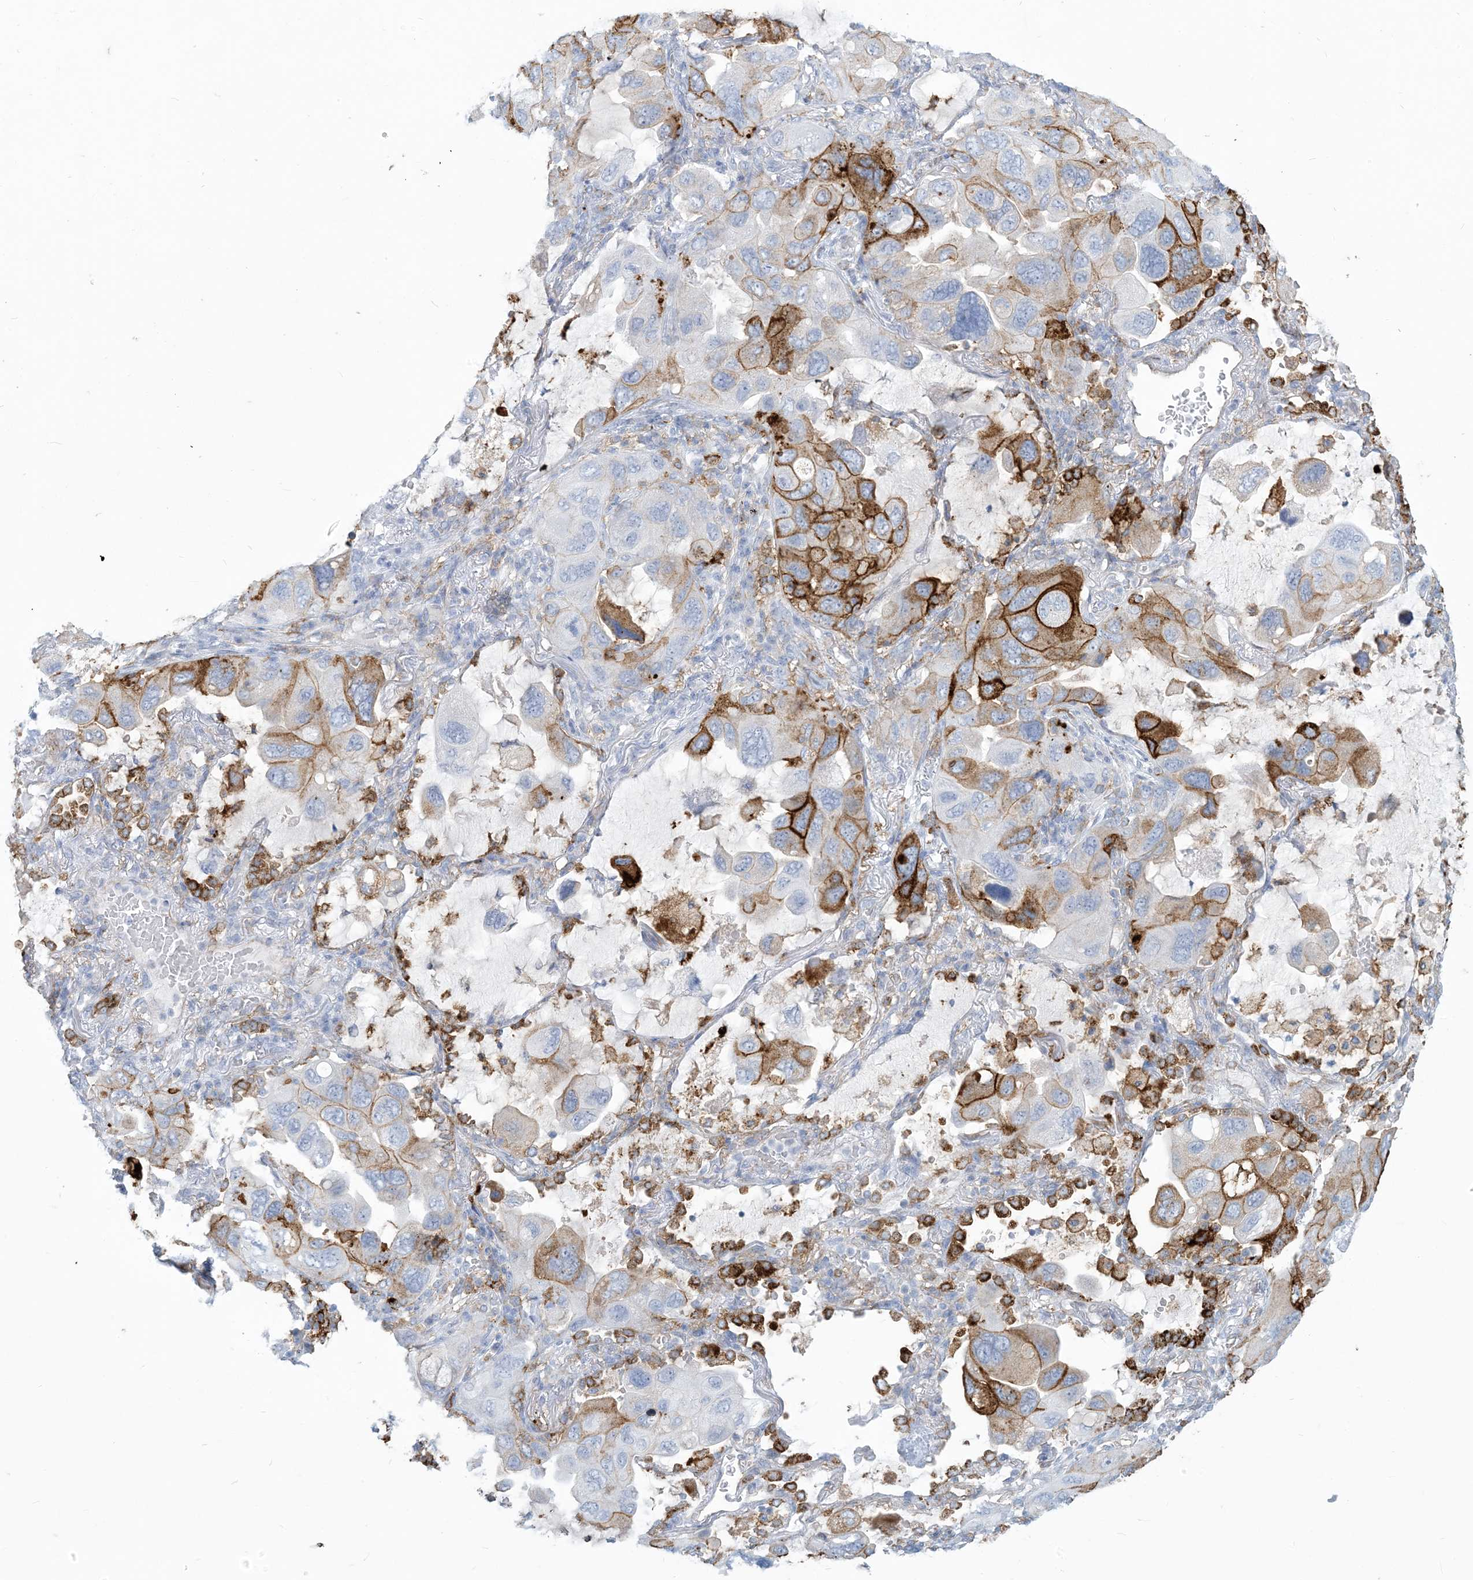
{"staining": {"intensity": "strong", "quantity": "<25%", "location": "cytoplasmic/membranous"}, "tissue": "lung cancer", "cell_type": "Tumor cells", "image_type": "cancer", "snomed": [{"axis": "morphology", "description": "Squamous cell carcinoma, NOS"}, {"axis": "topography", "description": "Lung"}], "caption": "This micrograph demonstrates IHC staining of human lung cancer, with medium strong cytoplasmic/membranous positivity in approximately <25% of tumor cells.", "gene": "HLA-DRB1", "patient": {"sex": "female", "age": 73}}